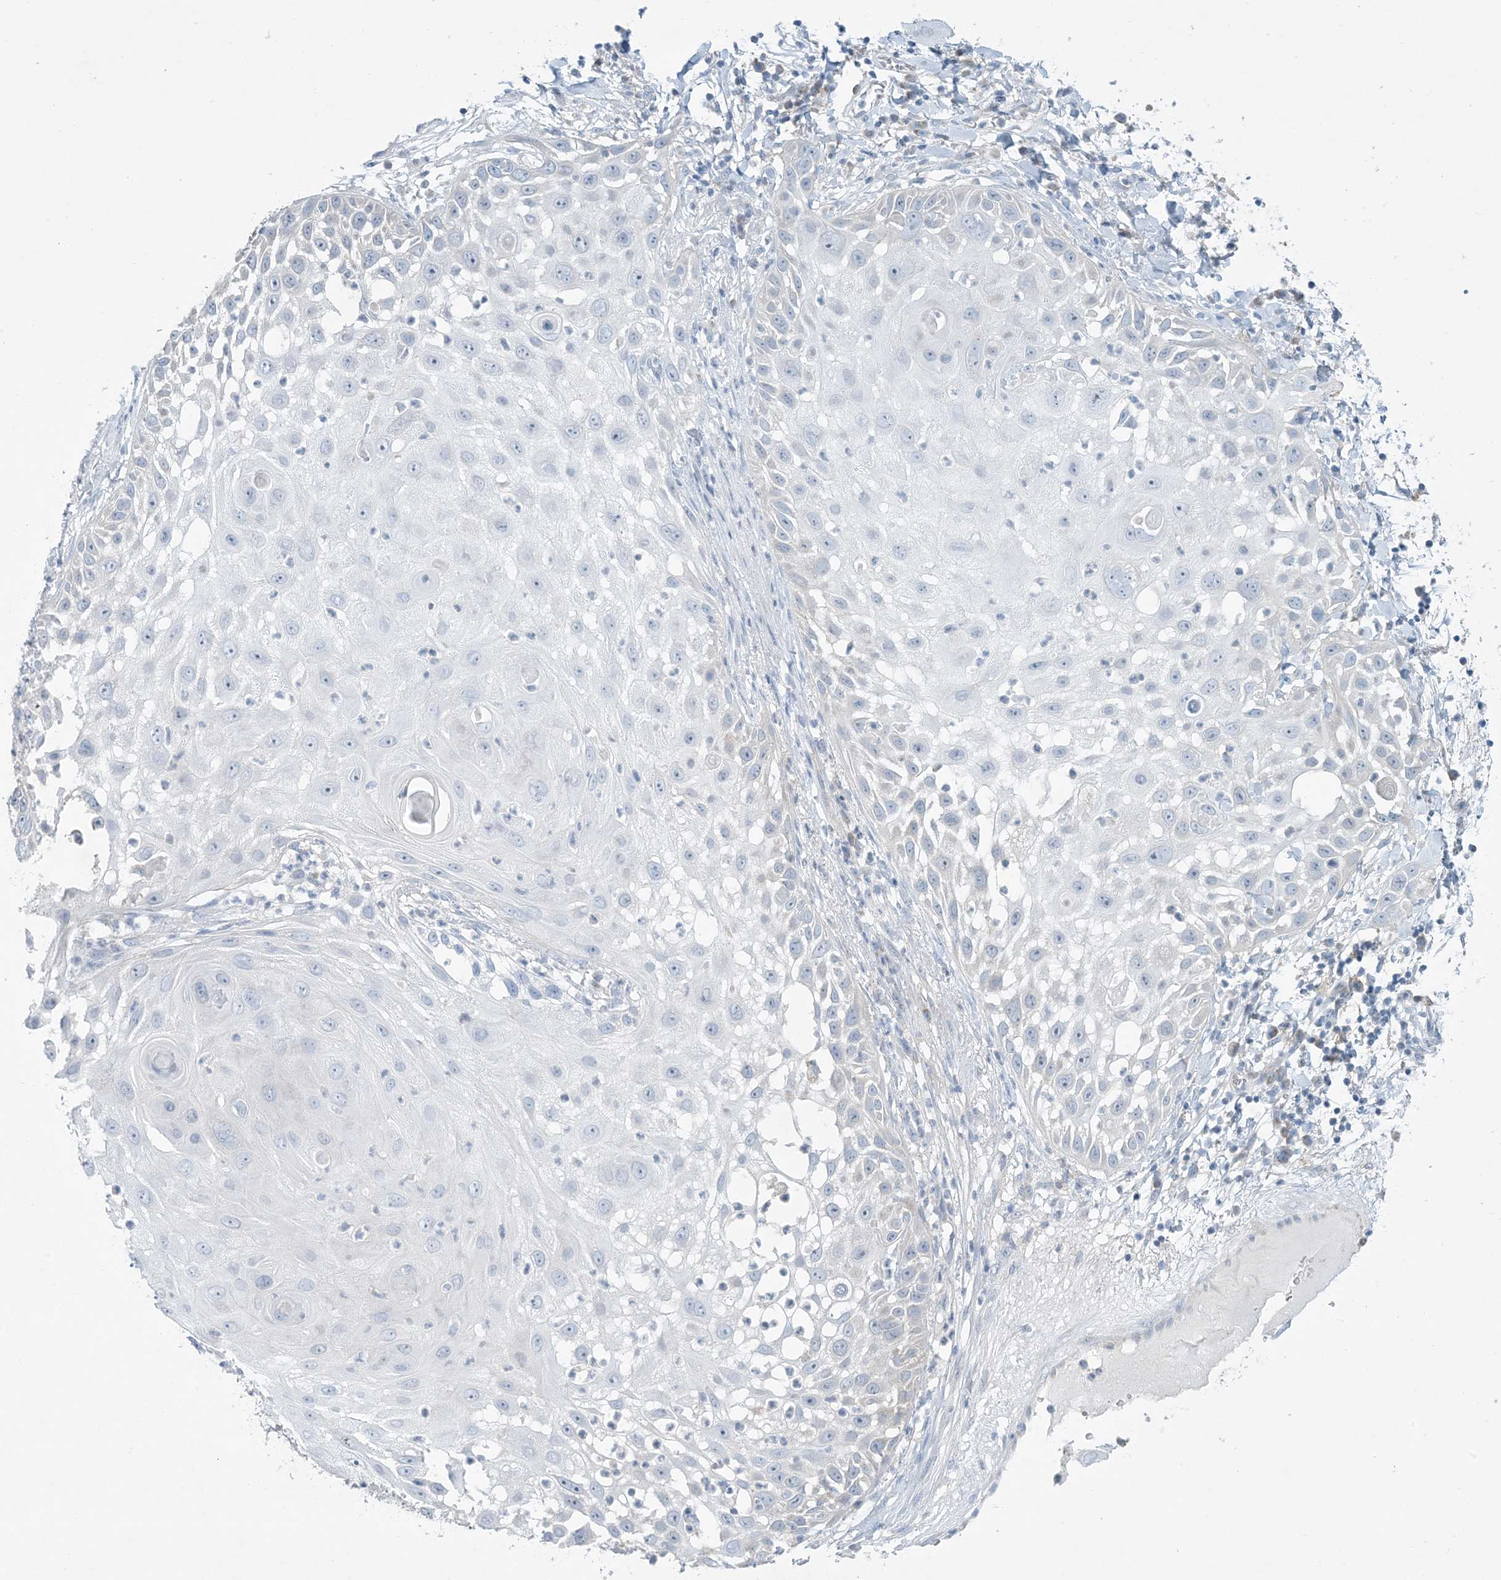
{"staining": {"intensity": "negative", "quantity": "none", "location": "none"}, "tissue": "skin cancer", "cell_type": "Tumor cells", "image_type": "cancer", "snomed": [{"axis": "morphology", "description": "Squamous cell carcinoma, NOS"}, {"axis": "topography", "description": "Skin"}], "caption": "High magnification brightfield microscopy of skin cancer (squamous cell carcinoma) stained with DAB (3,3'-diaminobenzidine) (brown) and counterstained with hematoxylin (blue): tumor cells show no significant expression.", "gene": "MRPS18A", "patient": {"sex": "female", "age": 44}}